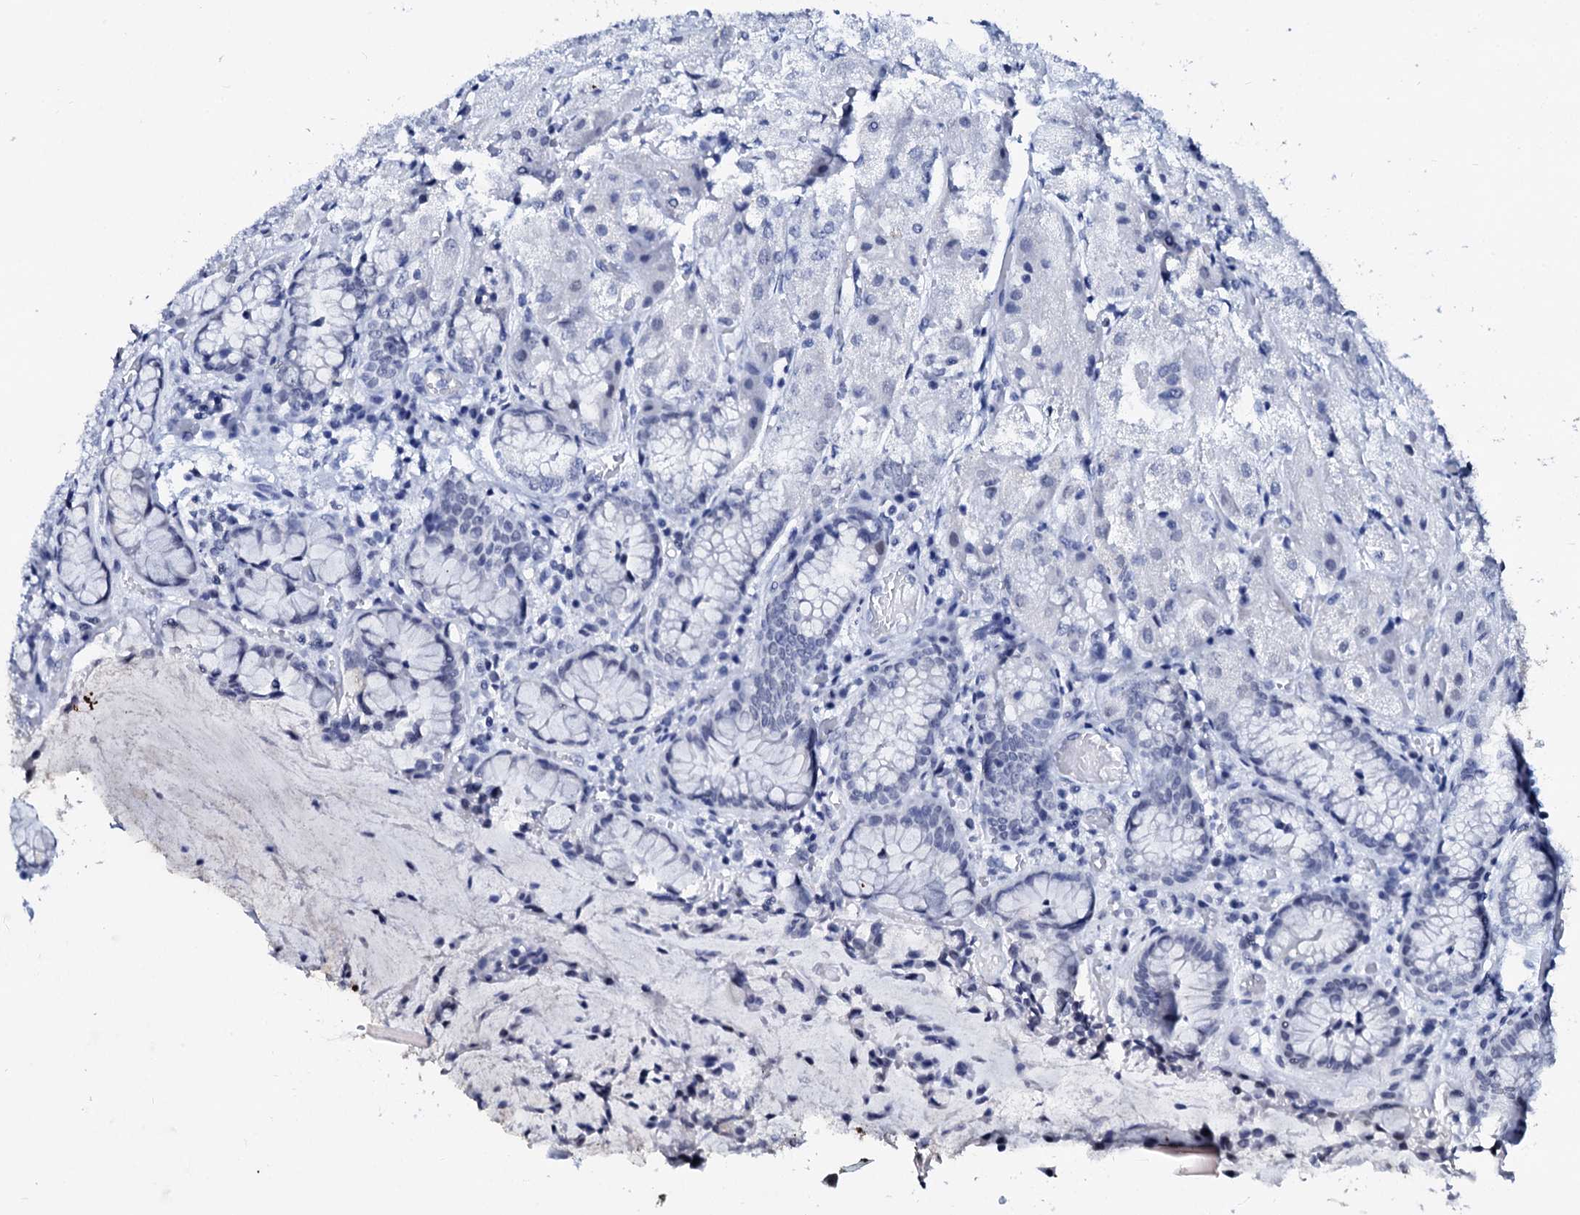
{"staining": {"intensity": "negative", "quantity": "none", "location": "none"}, "tissue": "stomach", "cell_type": "Glandular cells", "image_type": "normal", "snomed": [{"axis": "morphology", "description": "Normal tissue, NOS"}, {"axis": "topography", "description": "Stomach, upper"}], "caption": "Immunohistochemistry (IHC) of unremarkable human stomach exhibits no expression in glandular cells.", "gene": "SPATA19", "patient": {"sex": "male", "age": 72}}